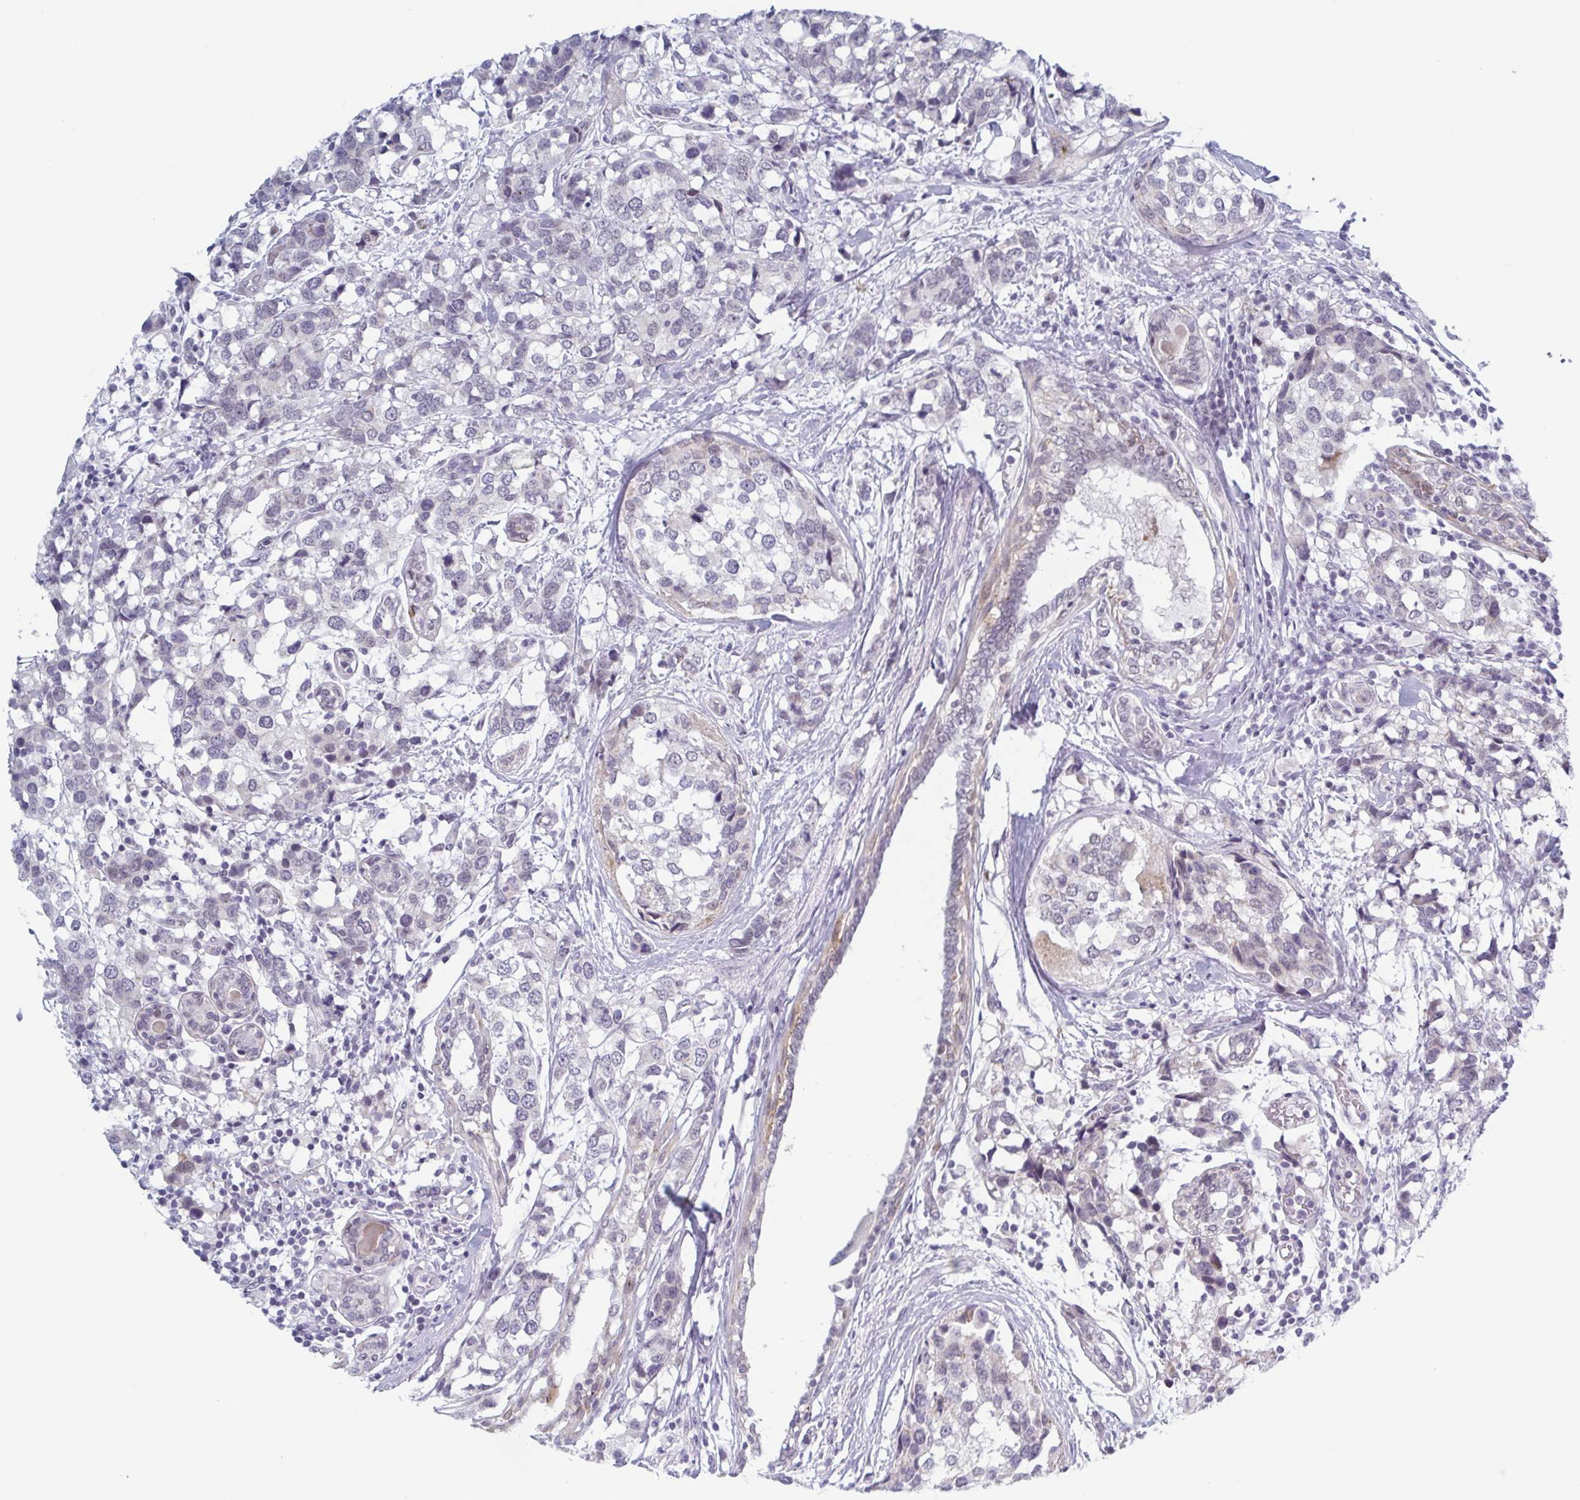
{"staining": {"intensity": "negative", "quantity": "none", "location": "none"}, "tissue": "breast cancer", "cell_type": "Tumor cells", "image_type": "cancer", "snomed": [{"axis": "morphology", "description": "Lobular carcinoma"}, {"axis": "topography", "description": "Breast"}], "caption": "The photomicrograph exhibits no significant expression in tumor cells of breast cancer (lobular carcinoma).", "gene": "ZFP64", "patient": {"sex": "female", "age": 59}}